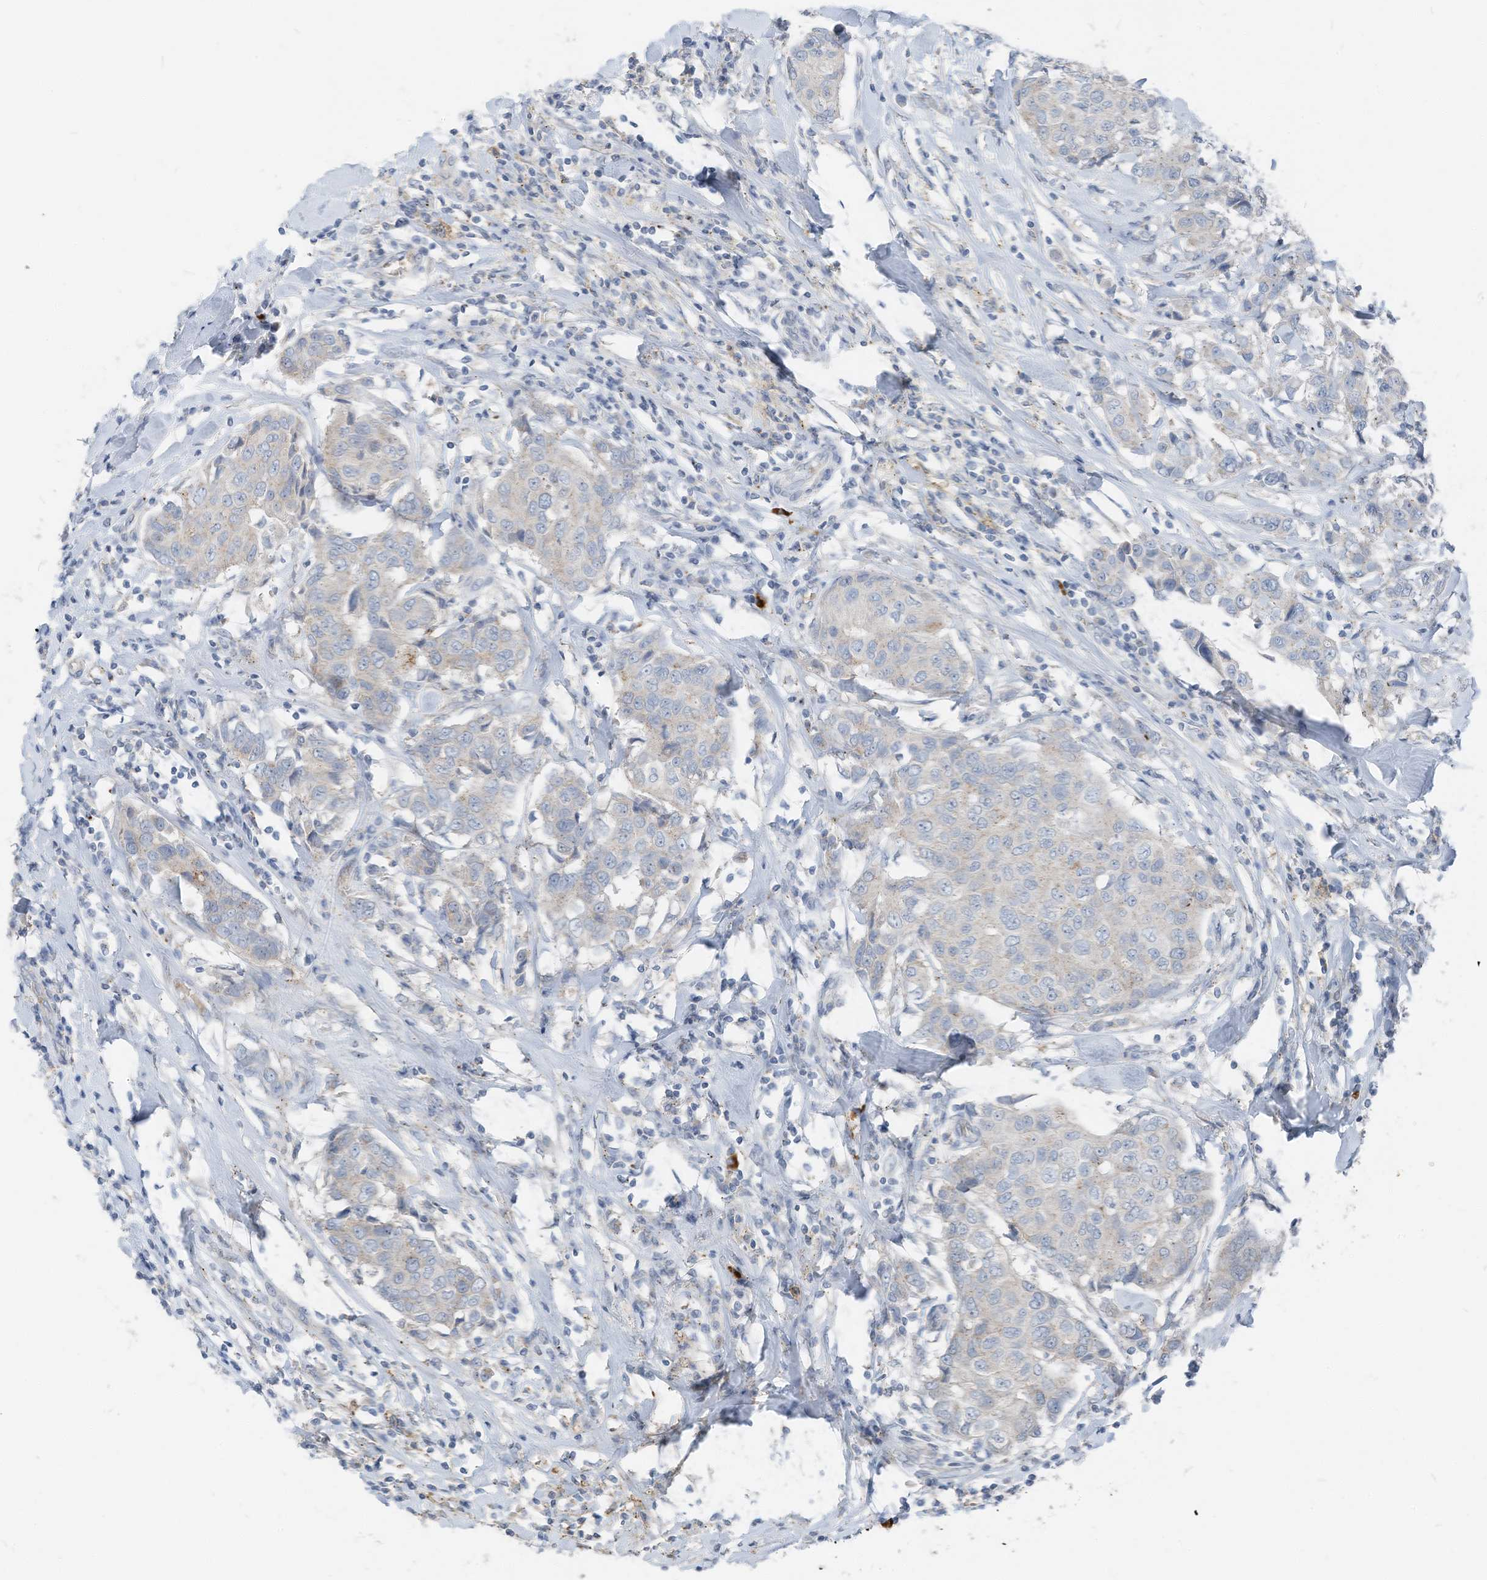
{"staining": {"intensity": "negative", "quantity": "none", "location": "none"}, "tissue": "breast cancer", "cell_type": "Tumor cells", "image_type": "cancer", "snomed": [{"axis": "morphology", "description": "Duct carcinoma"}, {"axis": "topography", "description": "Breast"}], "caption": "DAB (3,3'-diaminobenzidine) immunohistochemical staining of human breast cancer (intraductal carcinoma) reveals no significant staining in tumor cells. The staining was performed using DAB (3,3'-diaminobenzidine) to visualize the protein expression in brown, while the nuclei were stained in blue with hematoxylin (Magnification: 20x).", "gene": "CHMP2B", "patient": {"sex": "female", "age": 80}}